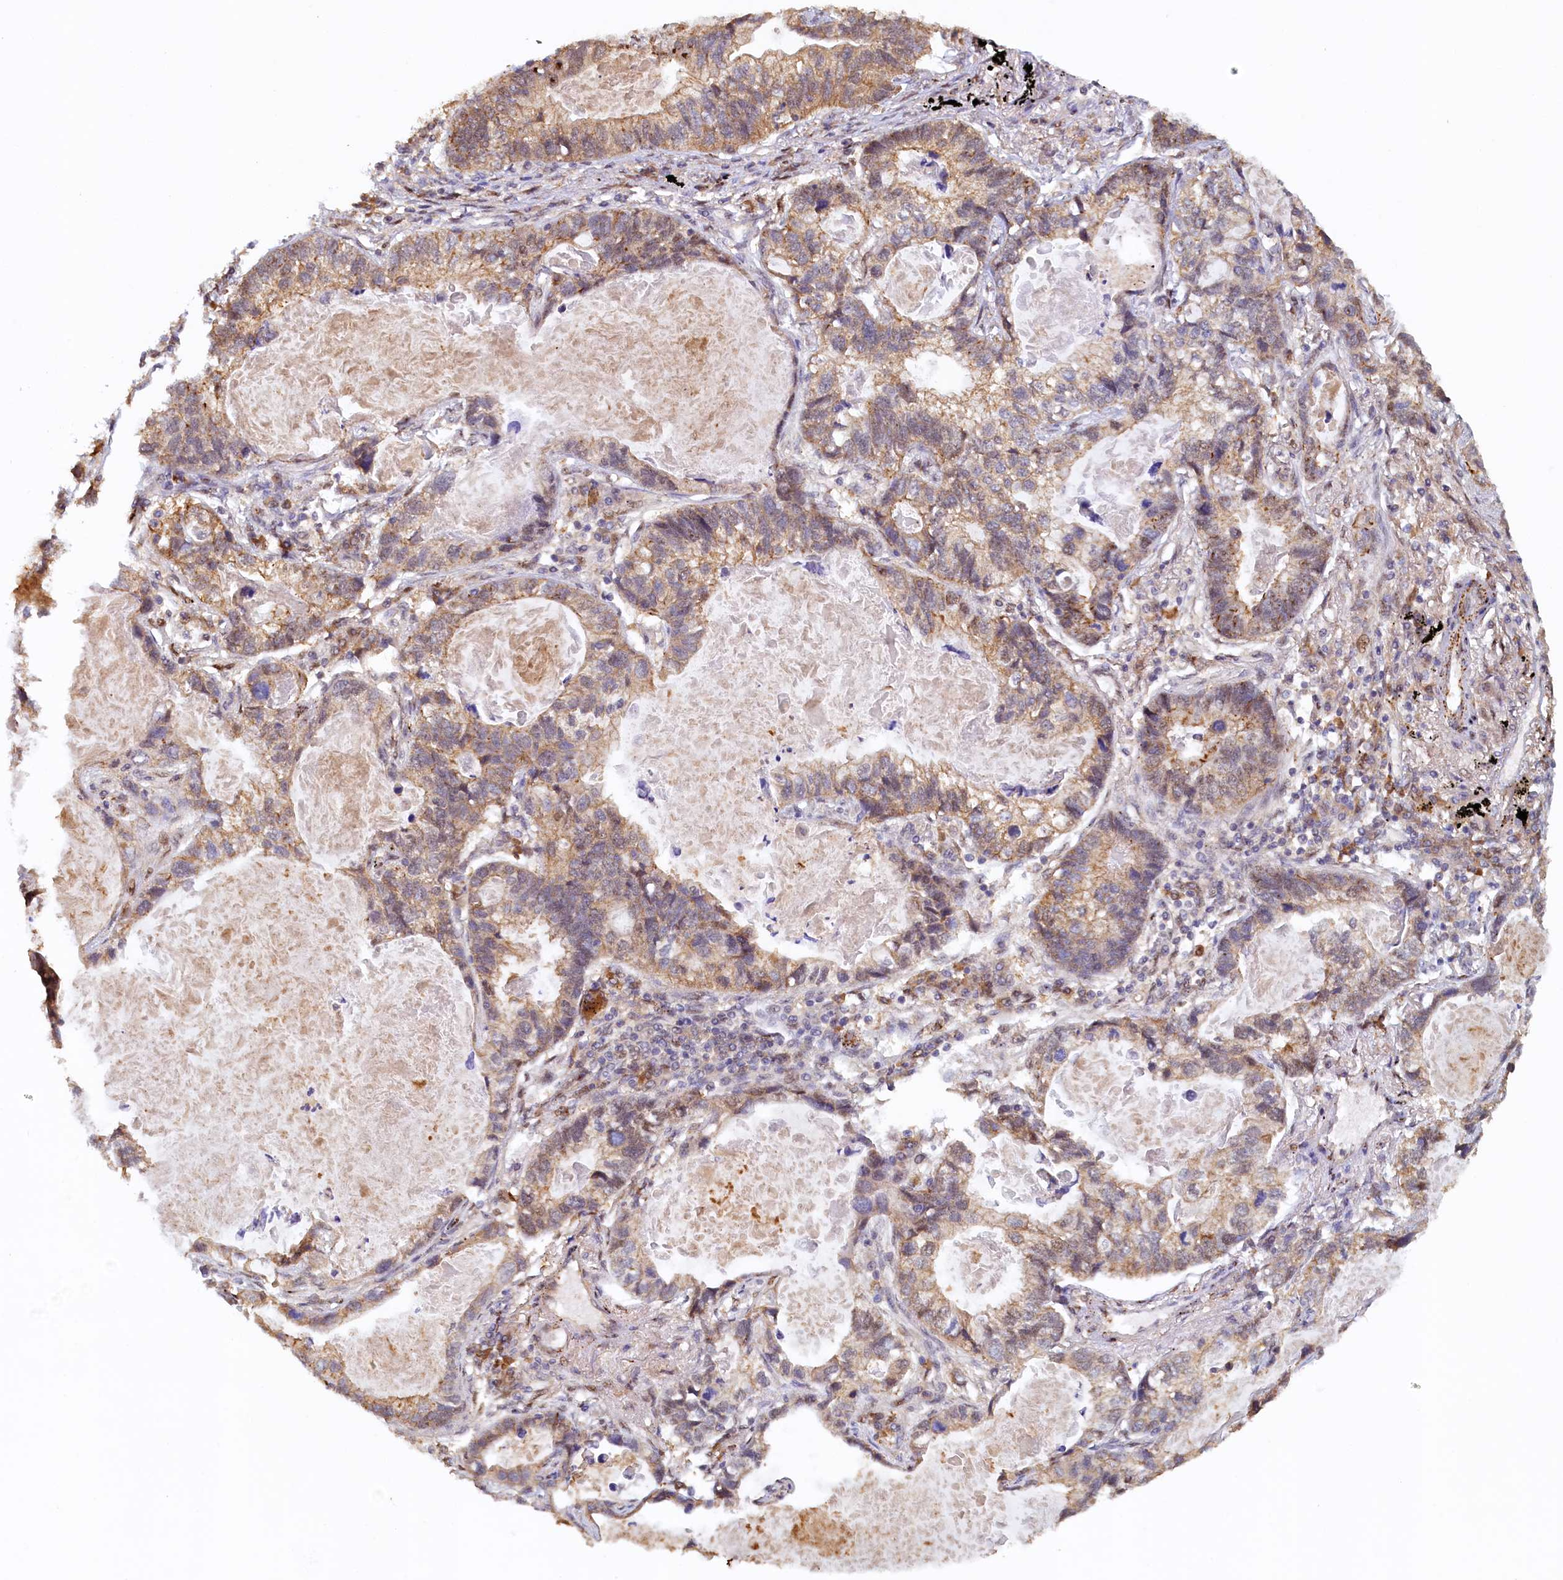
{"staining": {"intensity": "moderate", "quantity": "25%-75%", "location": "cytoplasmic/membranous"}, "tissue": "lung cancer", "cell_type": "Tumor cells", "image_type": "cancer", "snomed": [{"axis": "morphology", "description": "Adenocarcinoma, NOS"}, {"axis": "topography", "description": "Lung"}], "caption": "Immunohistochemistry (IHC) of human lung adenocarcinoma reveals medium levels of moderate cytoplasmic/membranous positivity in about 25%-75% of tumor cells.", "gene": "UBL7", "patient": {"sex": "male", "age": 67}}